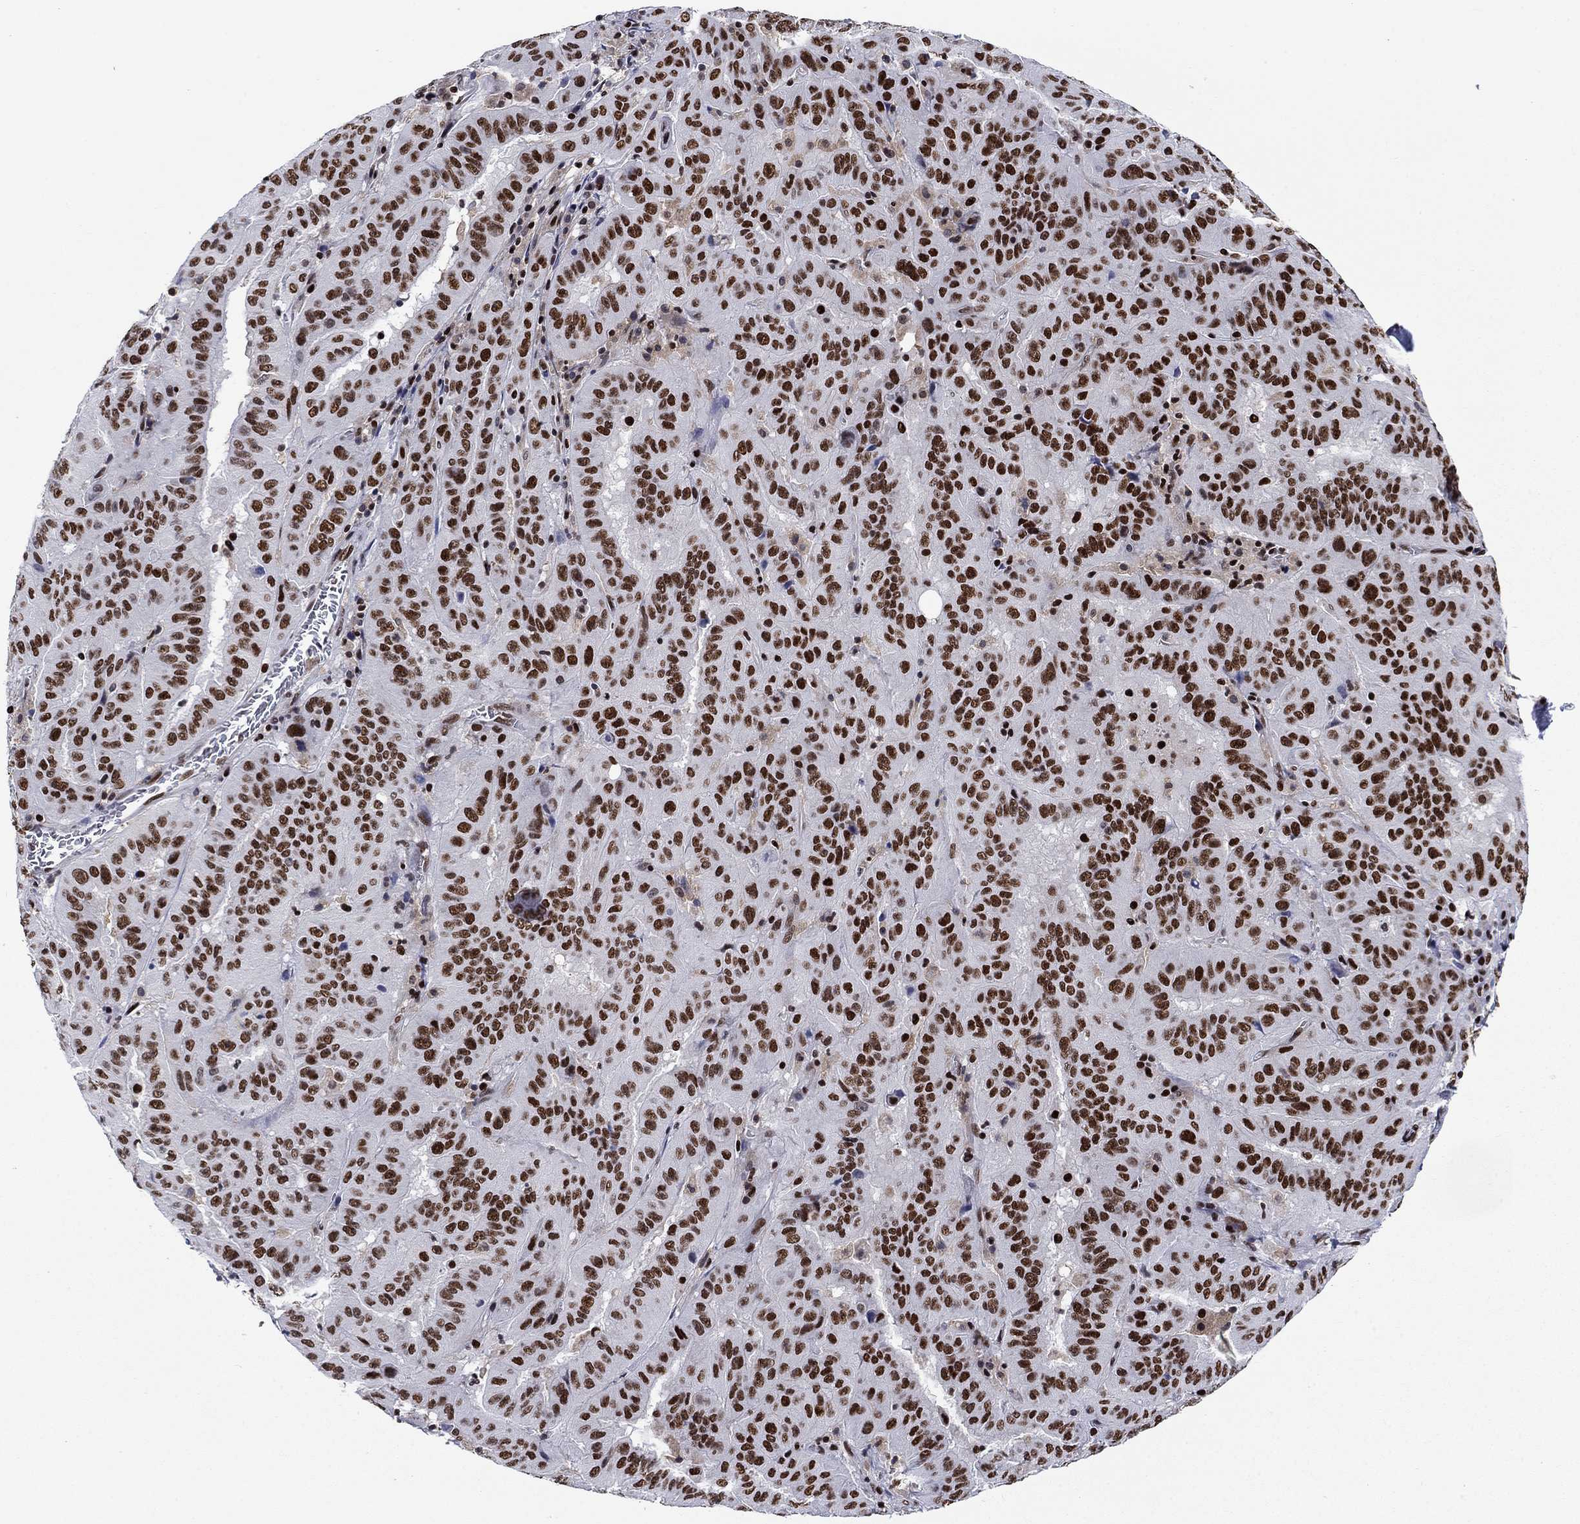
{"staining": {"intensity": "strong", "quantity": ">75%", "location": "nuclear"}, "tissue": "pancreatic cancer", "cell_type": "Tumor cells", "image_type": "cancer", "snomed": [{"axis": "morphology", "description": "Adenocarcinoma, NOS"}, {"axis": "topography", "description": "Pancreas"}], "caption": "Brown immunohistochemical staining in pancreatic cancer (adenocarcinoma) reveals strong nuclear staining in about >75% of tumor cells. (Brightfield microscopy of DAB IHC at high magnification).", "gene": "RPRD1B", "patient": {"sex": "male", "age": 63}}